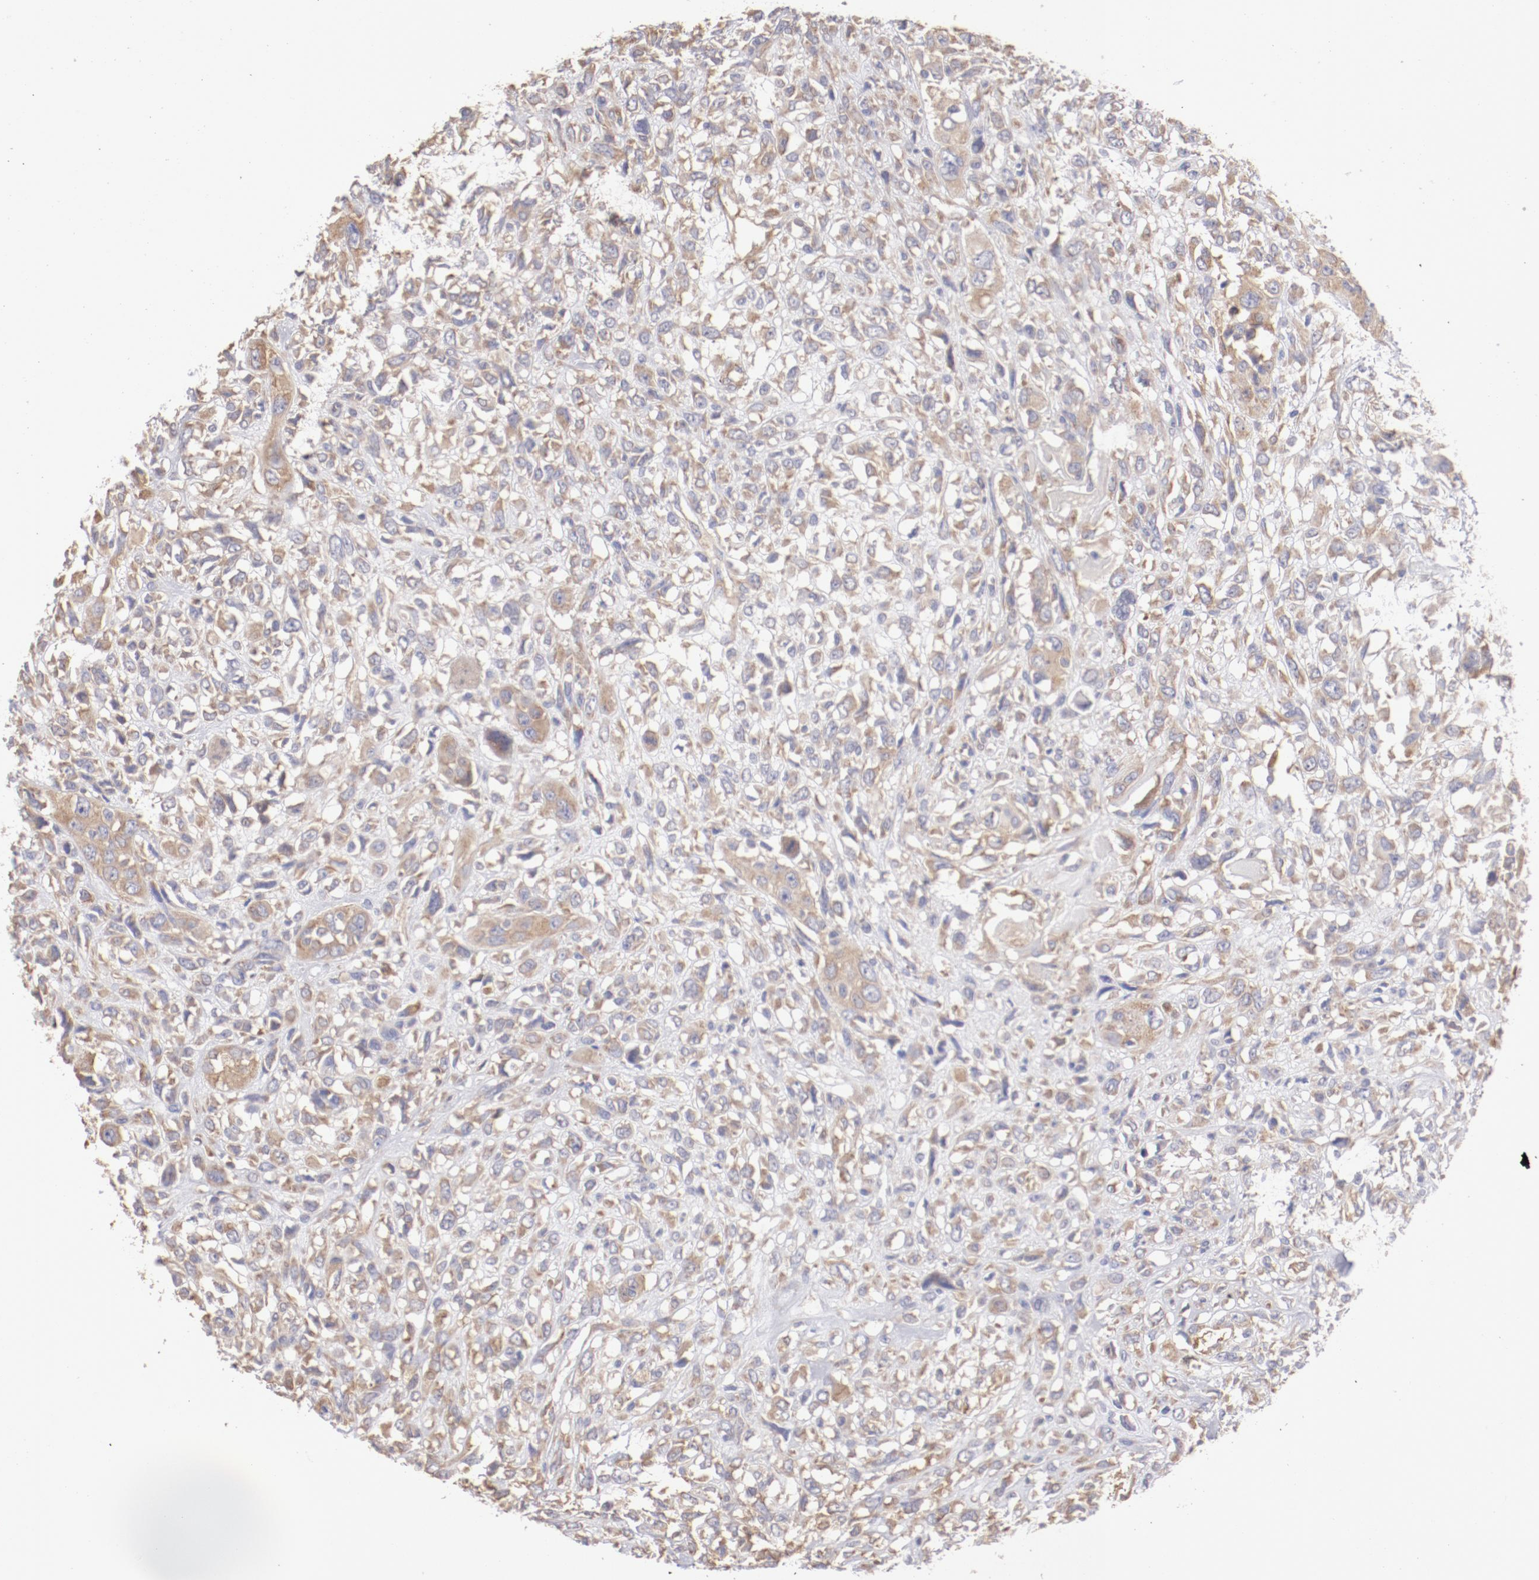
{"staining": {"intensity": "moderate", "quantity": "25%-75%", "location": "cytoplasmic/membranous"}, "tissue": "head and neck cancer", "cell_type": "Tumor cells", "image_type": "cancer", "snomed": [{"axis": "morphology", "description": "Neoplasm, malignant, NOS"}, {"axis": "topography", "description": "Salivary gland"}, {"axis": "topography", "description": "Head-Neck"}], "caption": "Immunohistochemistry (IHC) photomicrograph of head and neck cancer stained for a protein (brown), which exhibits medium levels of moderate cytoplasmic/membranous staining in approximately 25%-75% of tumor cells.", "gene": "ENTPD5", "patient": {"sex": "male", "age": 43}}